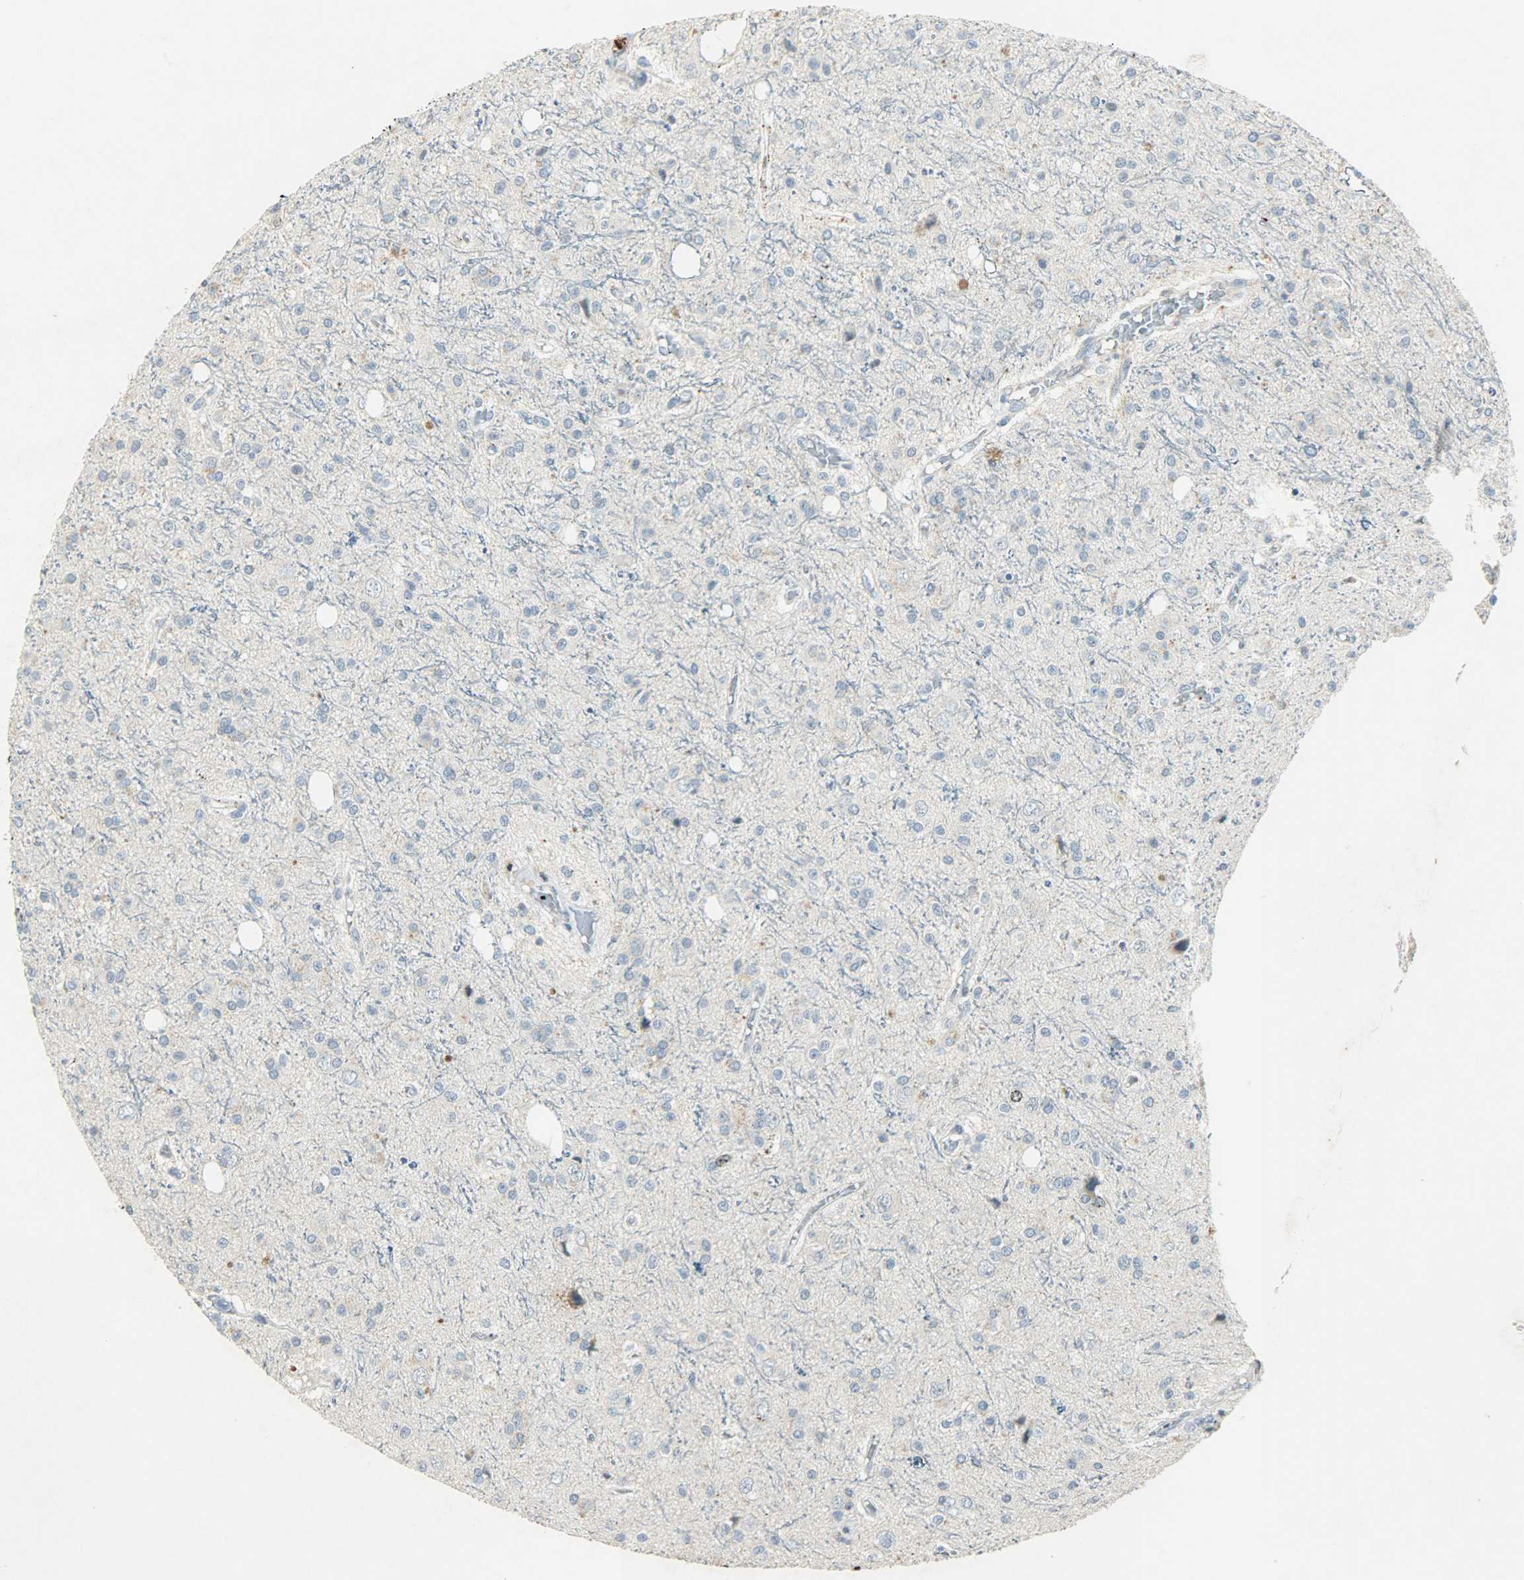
{"staining": {"intensity": "negative", "quantity": "none", "location": "none"}, "tissue": "glioma", "cell_type": "Tumor cells", "image_type": "cancer", "snomed": [{"axis": "morphology", "description": "Glioma, malignant, High grade"}, {"axis": "topography", "description": "Brain"}], "caption": "A high-resolution photomicrograph shows immunohistochemistry staining of malignant high-grade glioma, which shows no significant staining in tumor cells.", "gene": "AURKB", "patient": {"sex": "male", "age": 47}}